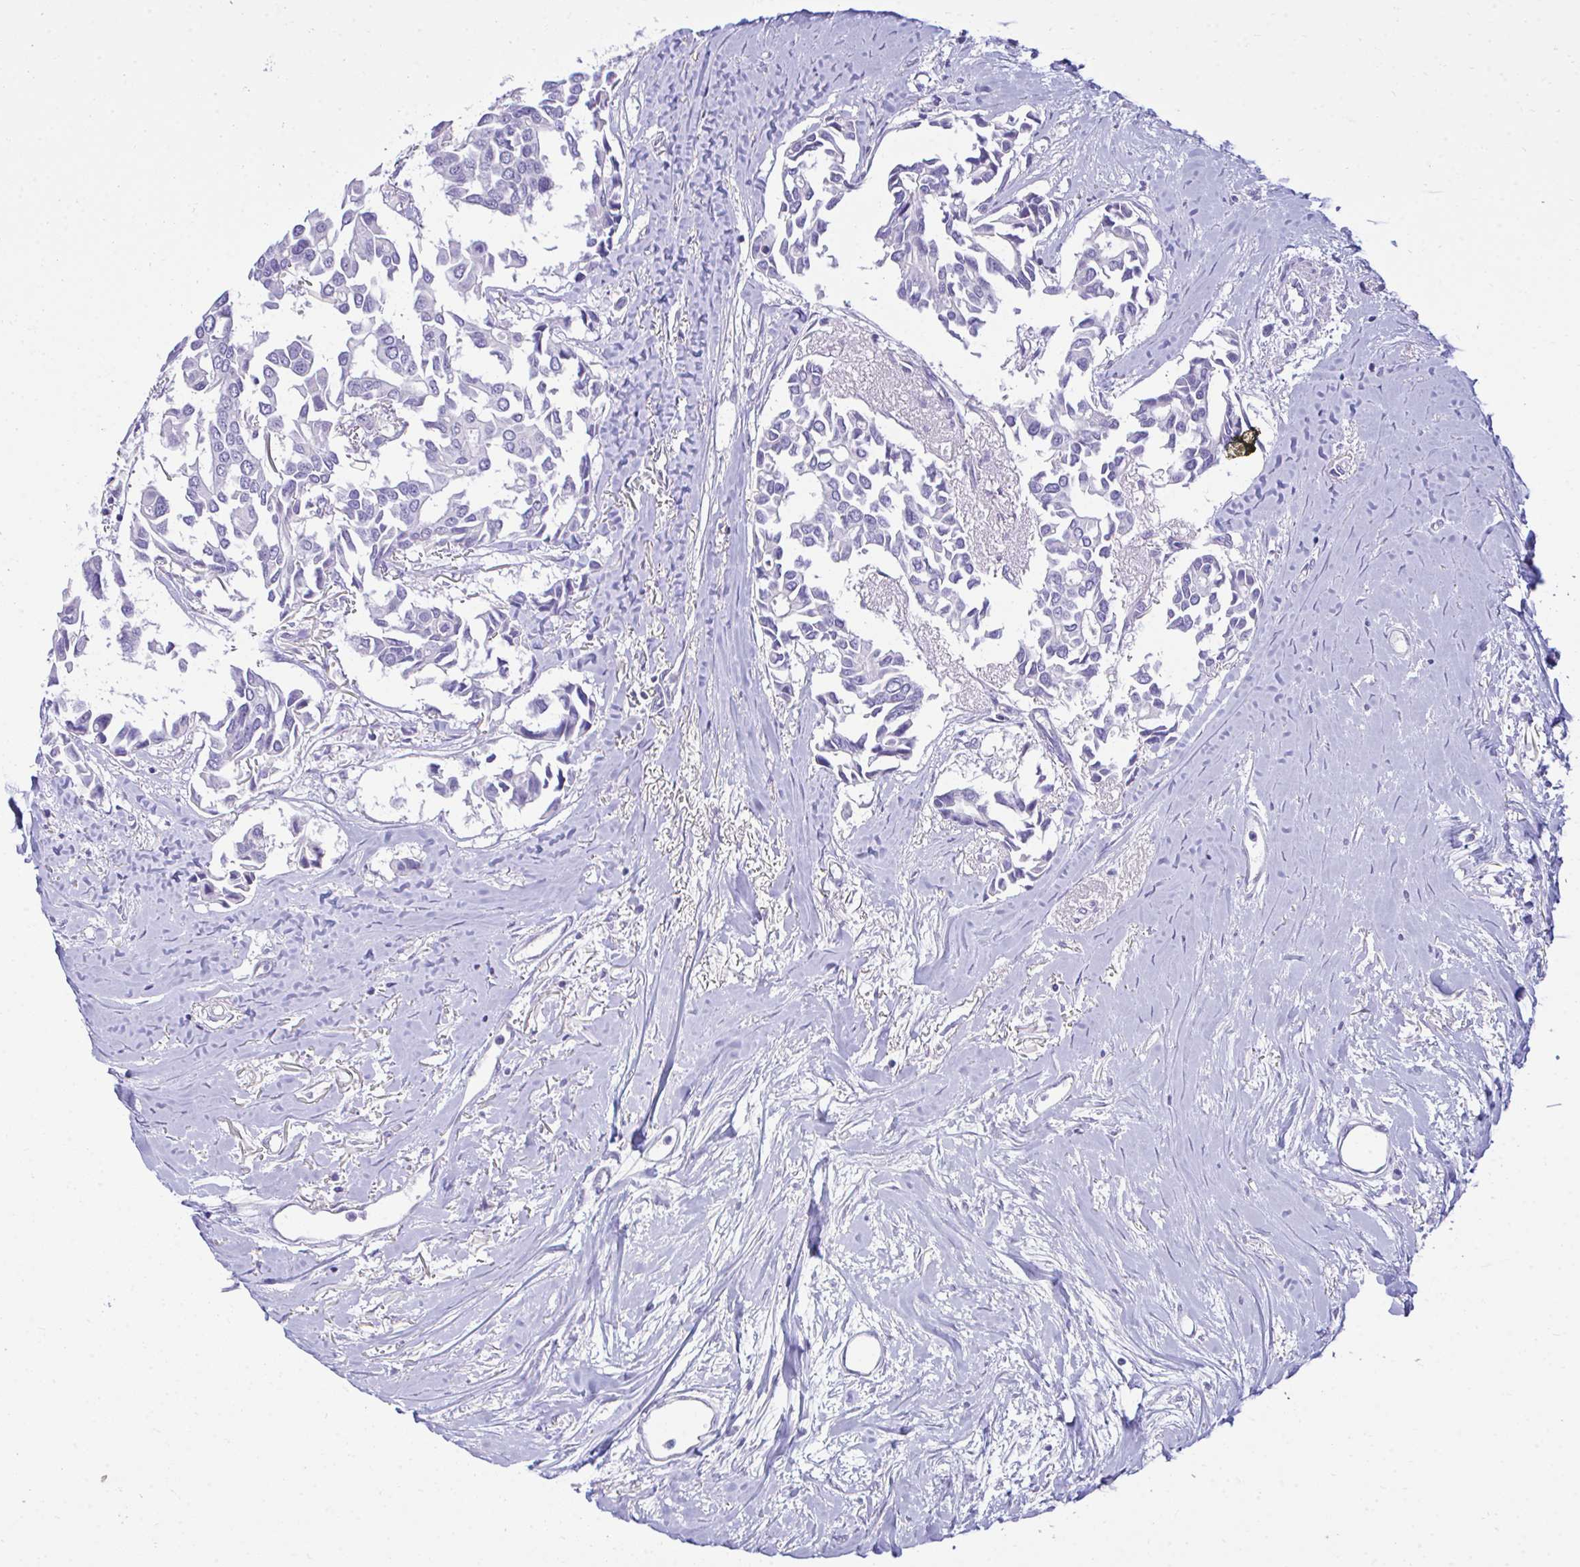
{"staining": {"intensity": "negative", "quantity": "none", "location": "none"}, "tissue": "breast cancer", "cell_type": "Tumor cells", "image_type": "cancer", "snomed": [{"axis": "morphology", "description": "Duct carcinoma"}, {"axis": "topography", "description": "Breast"}], "caption": "This image is of intraductal carcinoma (breast) stained with immunohistochemistry (IHC) to label a protein in brown with the nuclei are counter-stained blue. There is no expression in tumor cells.", "gene": "TMCO5A", "patient": {"sex": "female", "age": 54}}